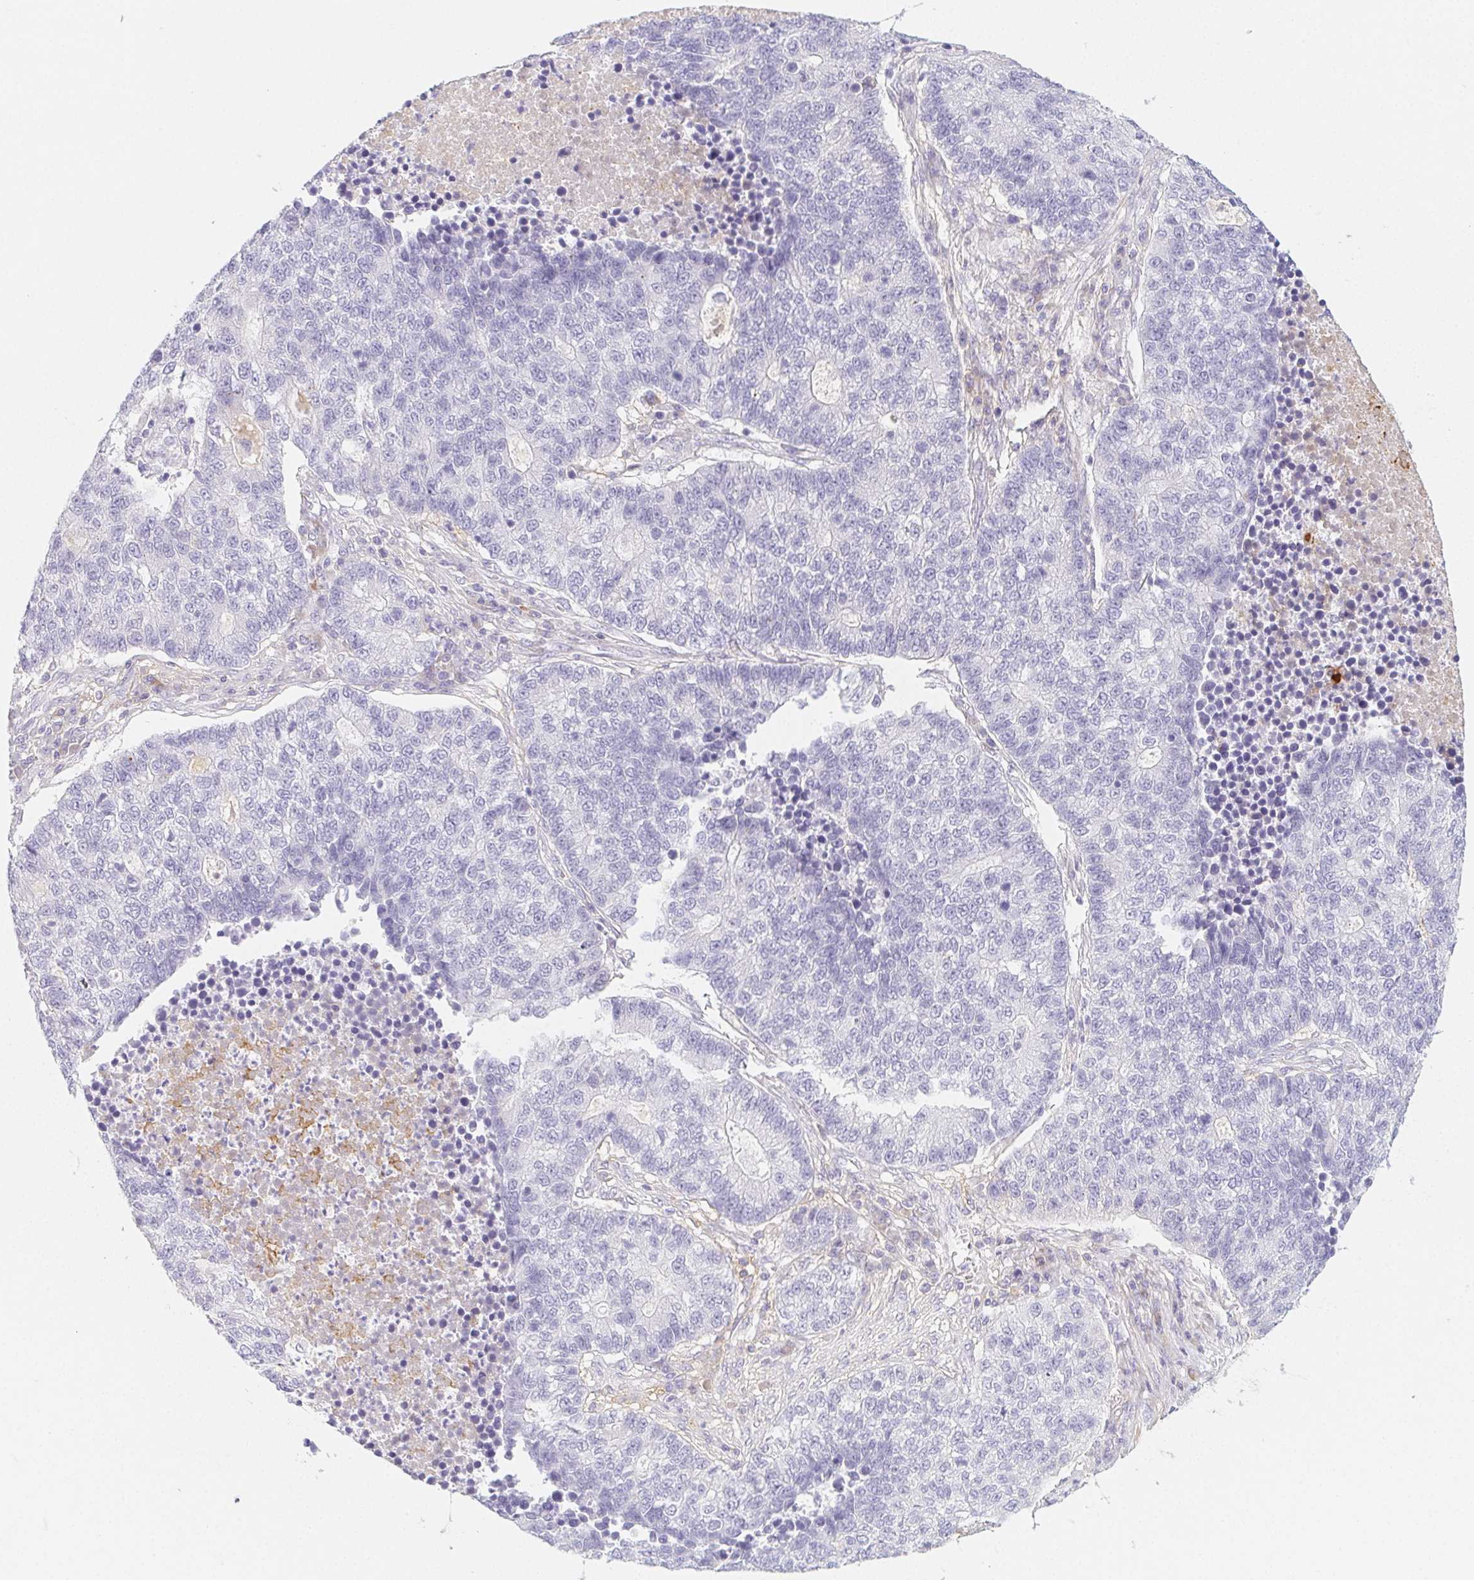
{"staining": {"intensity": "negative", "quantity": "none", "location": "none"}, "tissue": "lung cancer", "cell_type": "Tumor cells", "image_type": "cancer", "snomed": [{"axis": "morphology", "description": "Adenocarcinoma, NOS"}, {"axis": "topography", "description": "Lung"}], "caption": "This is an immunohistochemistry photomicrograph of lung cancer. There is no expression in tumor cells.", "gene": "ITIH2", "patient": {"sex": "male", "age": 57}}